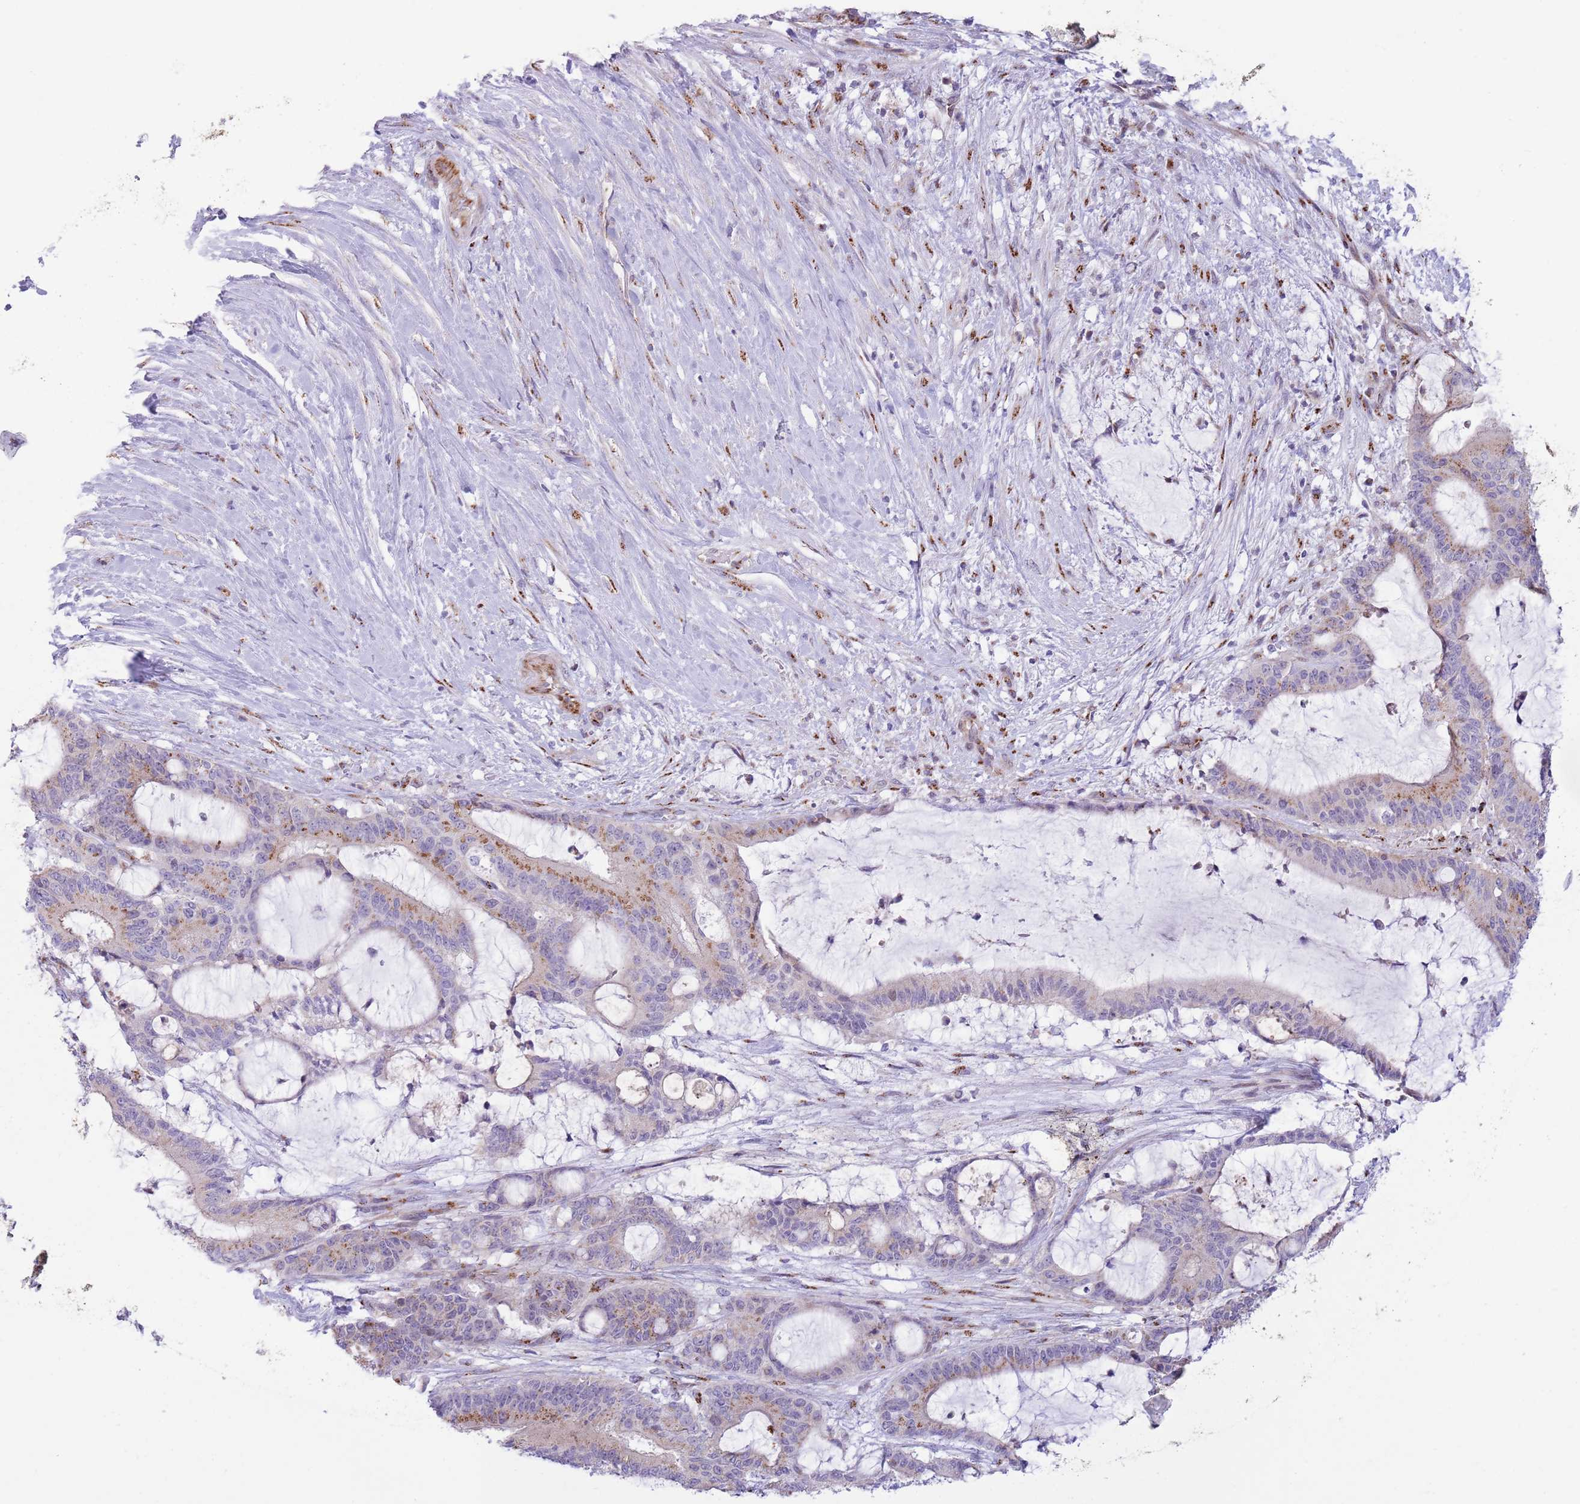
{"staining": {"intensity": "moderate", "quantity": "25%-75%", "location": "cytoplasmic/membranous"}, "tissue": "liver cancer", "cell_type": "Tumor cells", "image_type": "cancer", "snomed": [{"axis": "morphology", "description": "Normal tissue, NOS"}, {"axis": "morphology", "description": "Cholangiocarcinoma"}, {"axis": "topography", "description": "Liver"}, {"axis": "topography", "description": "Peripheral nerve tissue"}], "caption": "A high-resolution image shows immunohistochemistry (IHC) staining of liver cancer, which displays moderate cytoplasmic/membranous staining in about 25%-75% of tumor cells.", "gene": "C20orf96", "patient": {"sex": "female", "age": 73}}